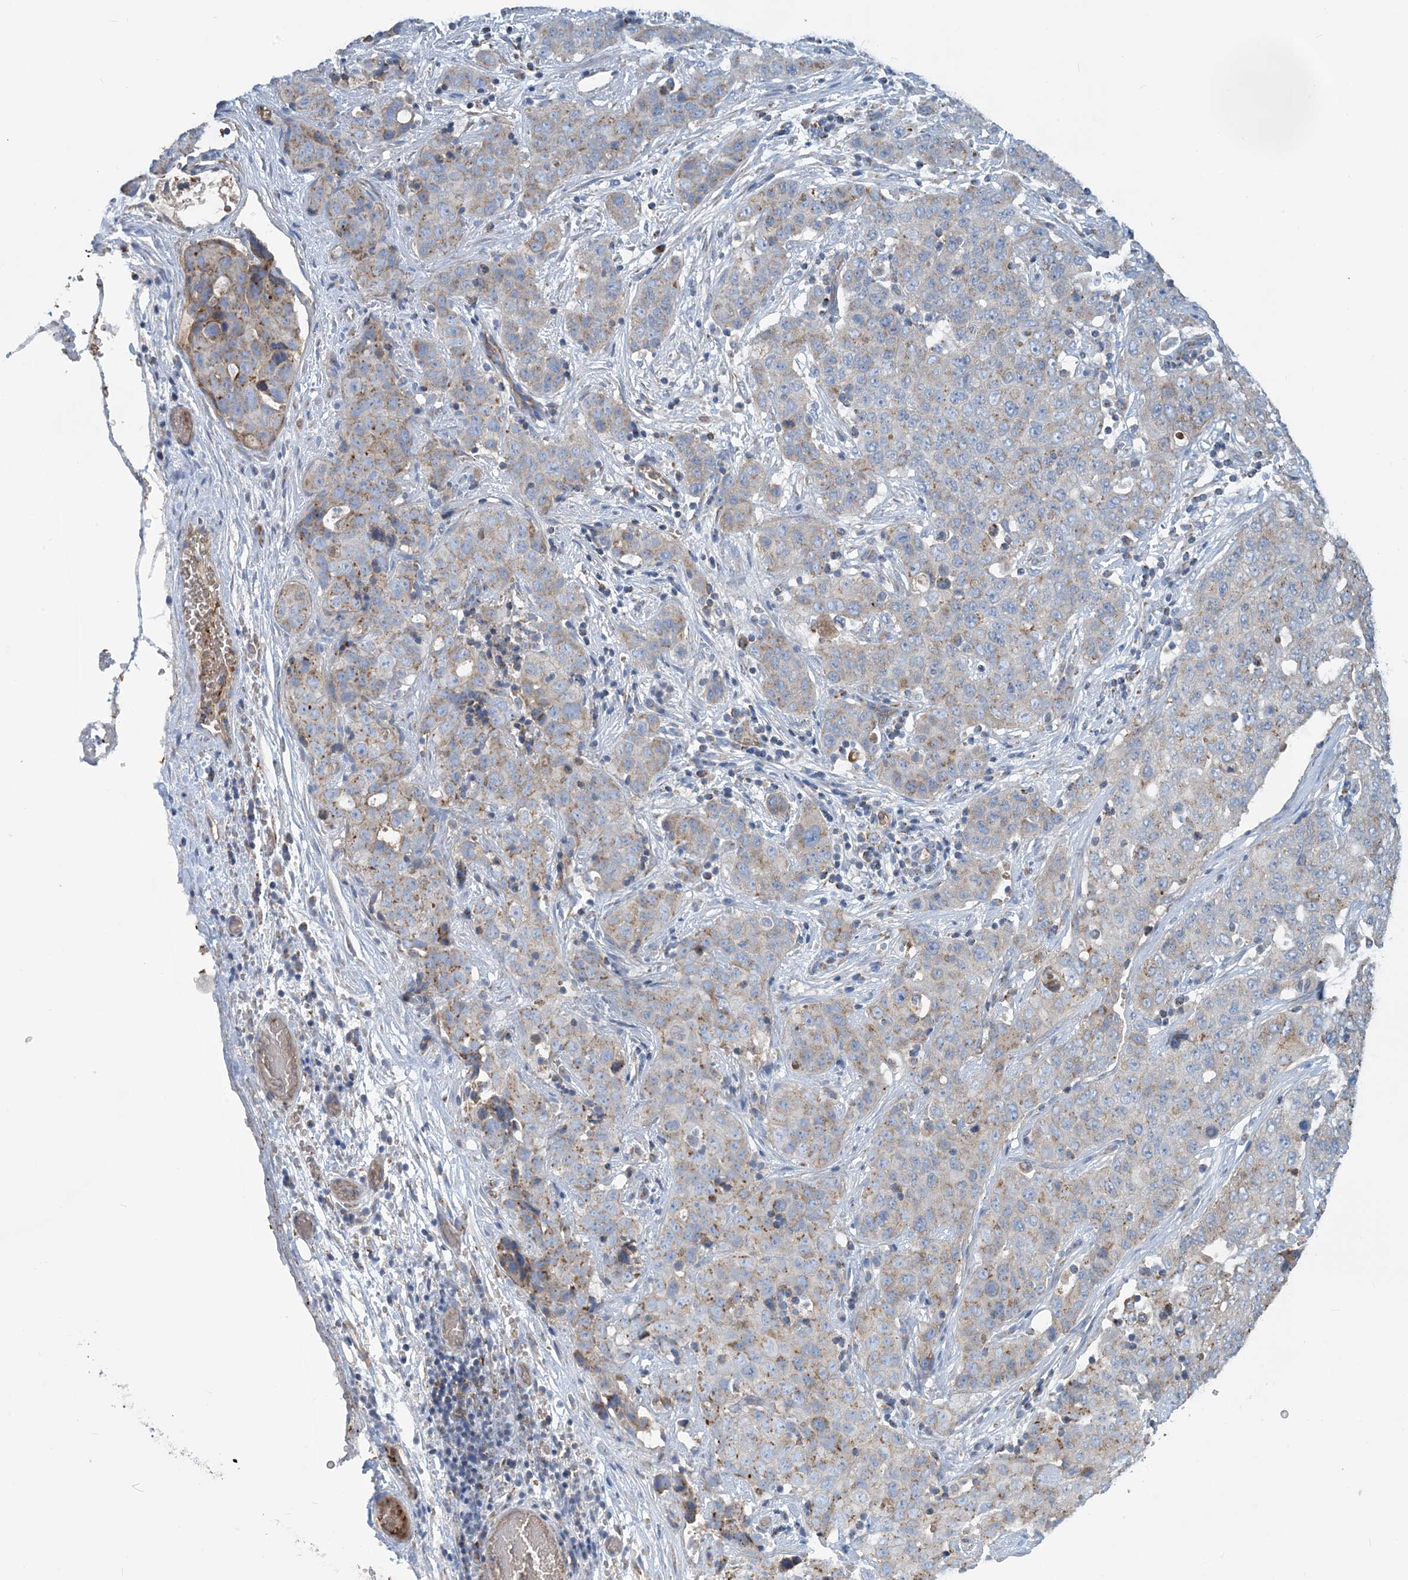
{"staining": {"intensity": "moderate", "quantity": "25%-75%", "location": "cytoplasmic/membranous"}, "tissue": "stomach cancer", "cell_type": "Tumor cells", "image_type": "cancer", "snomed": [{"axis": "morphology", "description": "Normal tissue, NOS"}, {"axis": "morphology", "description": "Adenocarcinoma, NOS"}, {"axis": "topography", "description": "Lymph node"}, {"axis": "topography", "description": "Stomach"}], "caption": "Stomach cancer was stained to show a protein in brown. There is medium levels of moderate cytoplasmic/membranous positivity in about 25%-75% of tumor cells. (Brightfield microscopy of DAB IHC at high magnification).", "gene": "PHOSPHO2", "patient": {"sex": "male", "age": 48}}